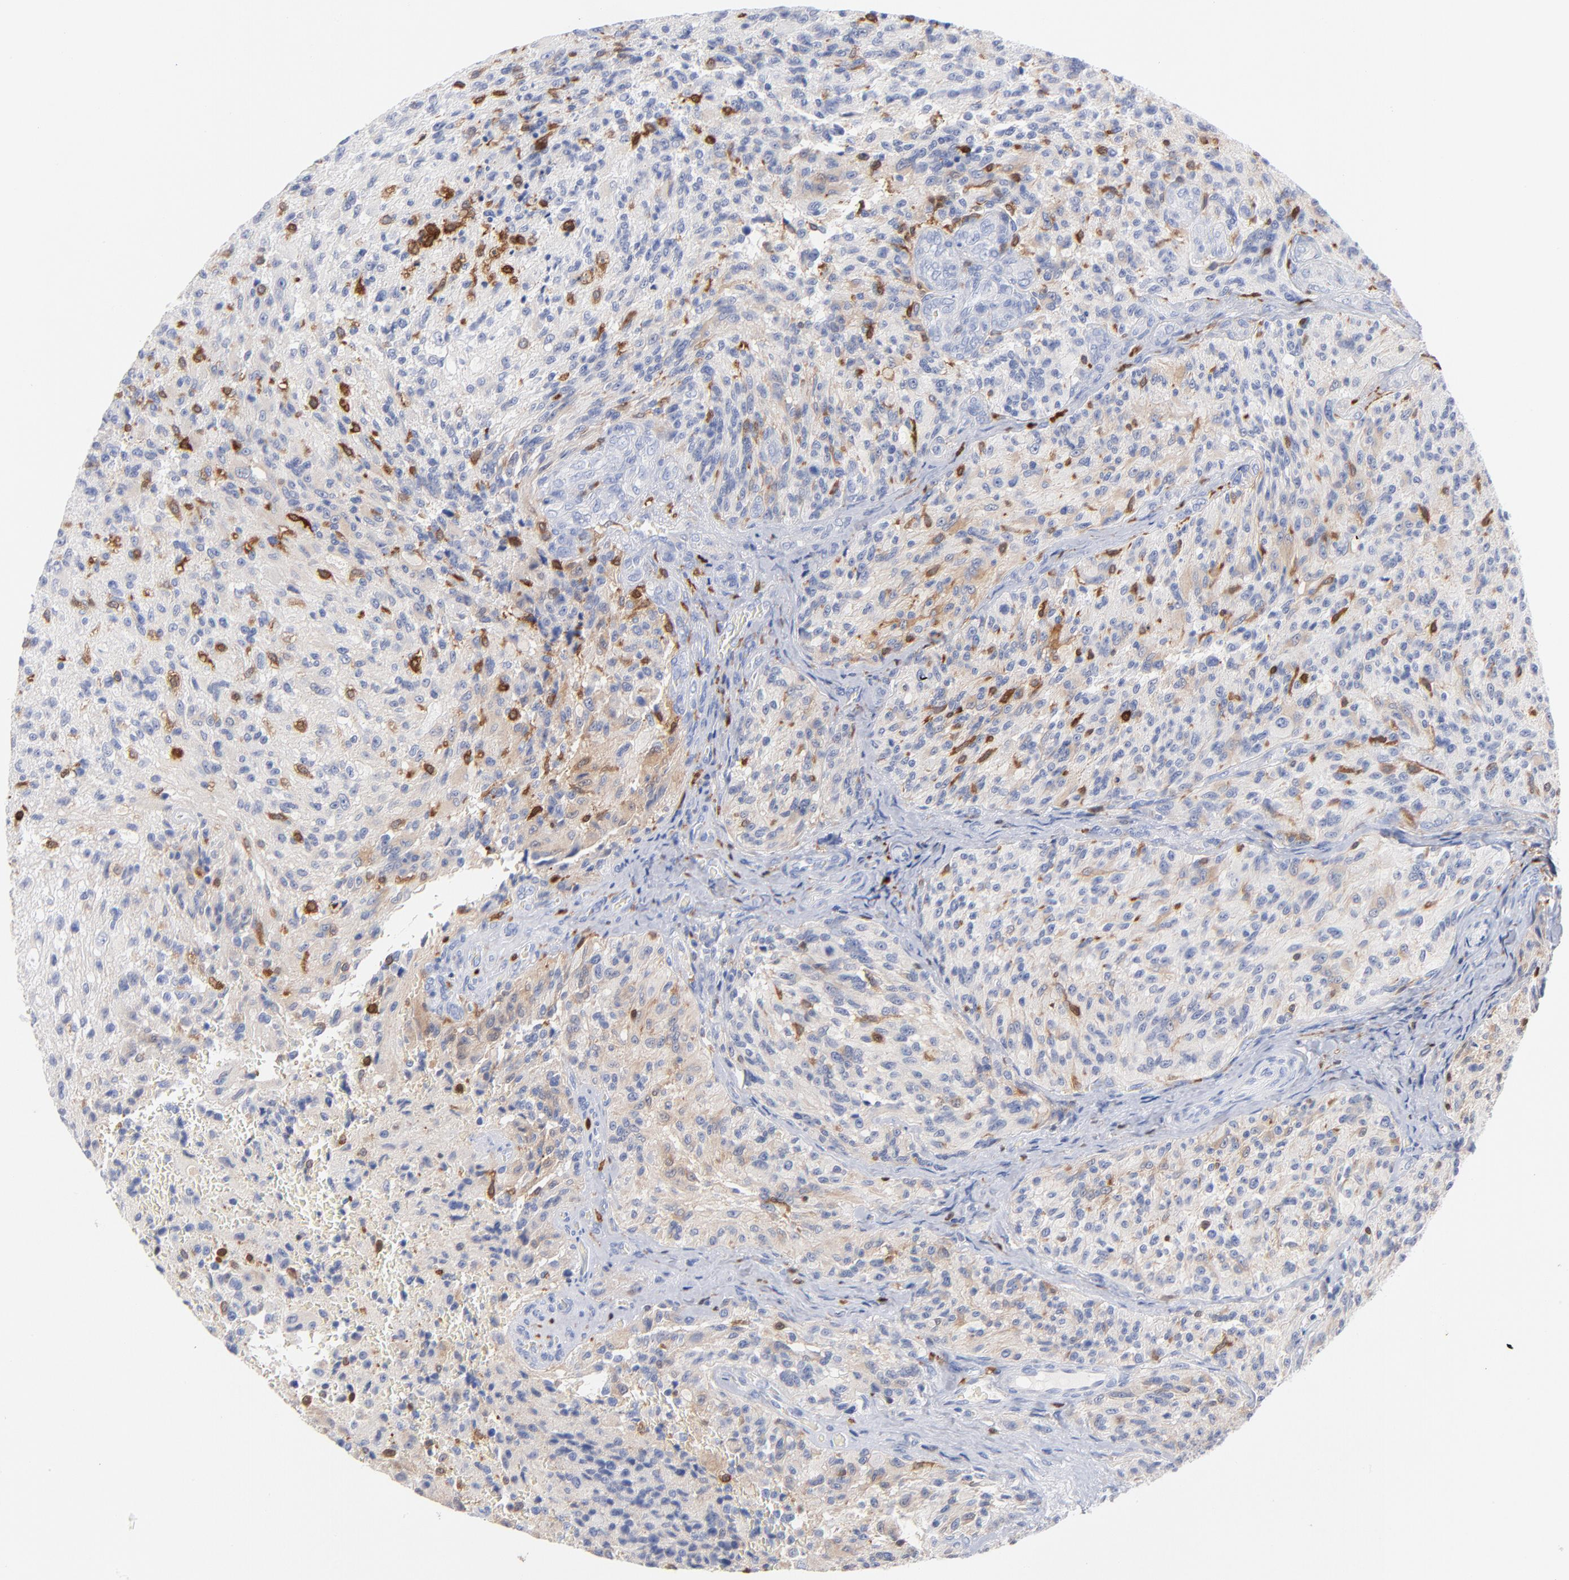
{"staining": {"intensity": "negative", "quantity": "none", "location": "none"}, "tissue": "glioma", "cell_type": "Tumor cells", "image_type": "cancer", "snomed": [{"axis": "morphology", "description": "Normal tissue, NOS"}, {"axis": "morphology", "description": "Glioma, malignant, High grade"}, {"axis": "topography", "description": "Cerebral cortex"}], "caption": "High magnification brightfield microscopy of glioma stained with DAB (3,3'-diaminobenzidine) (brown) and counterstained with hematoxylin (blue): tumor cells show no significant expression.", "gene": "IFIT2", "patient": {"sex": "male", "age": 56}}